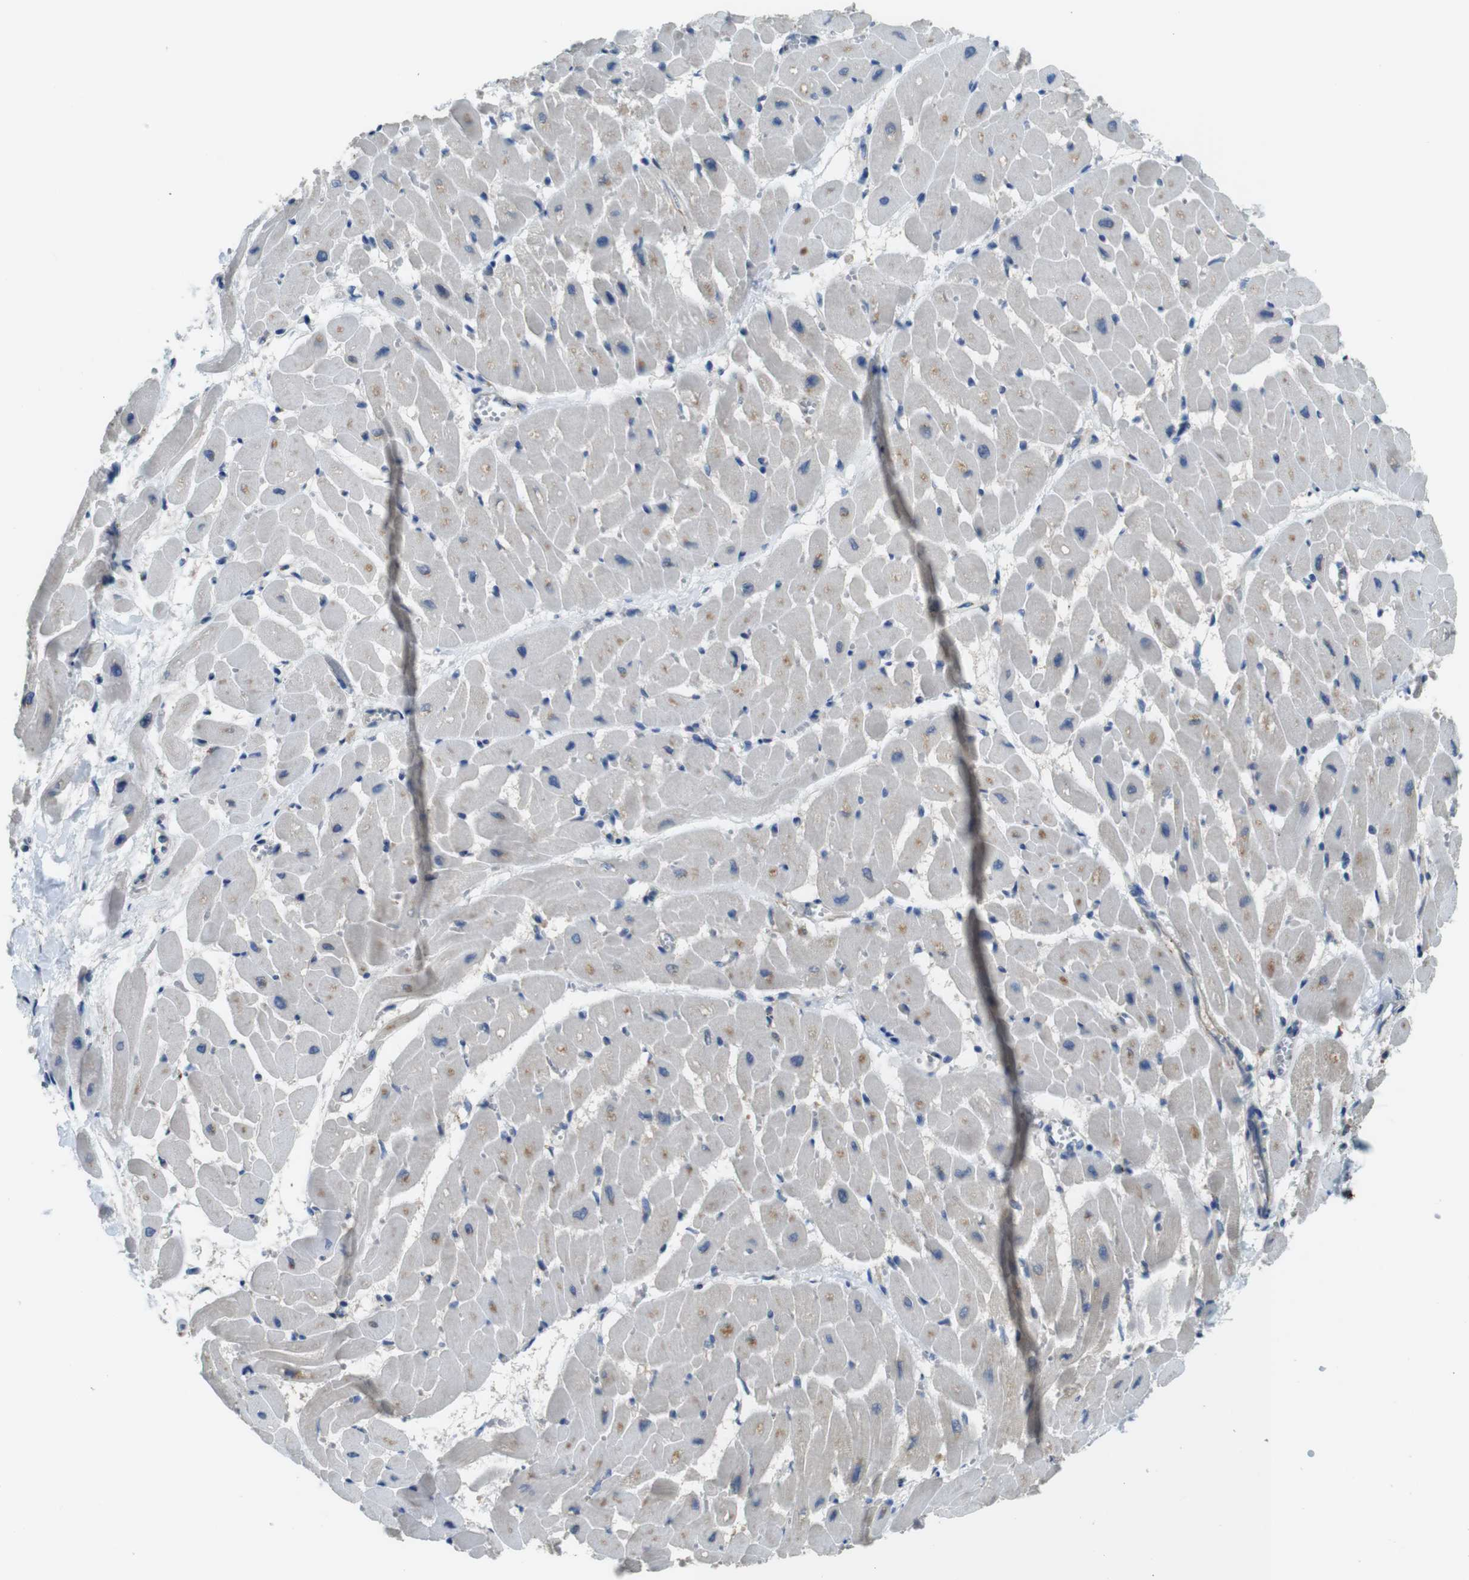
{"staining": {"intensity": "weak", "quantity": "25%-75%", "location": "cytoplasmic/membranous"}, "tissue": "heart muscle", "cell_type": "Cardiomyocytes", "image_type": "normal", "snomed": [{"axis": "morphology", "description": "Normal tissue, NOS"}, {"axis": "topography", "description": "Heart"}], "caption": "Protein analysis of benign heart muscle exhibits weak cytoplasmic/membranous expression in approximately 25%-75% of cardiomyocytes. The staining is performed using DAB (3,3'-diaminobenzidine) brown chromogen to label protein expression. The nuclei are counter-stained blue using hematoxylin.", "gene": "RAB6A", "patient": {"sex": "male", "age": 45}}